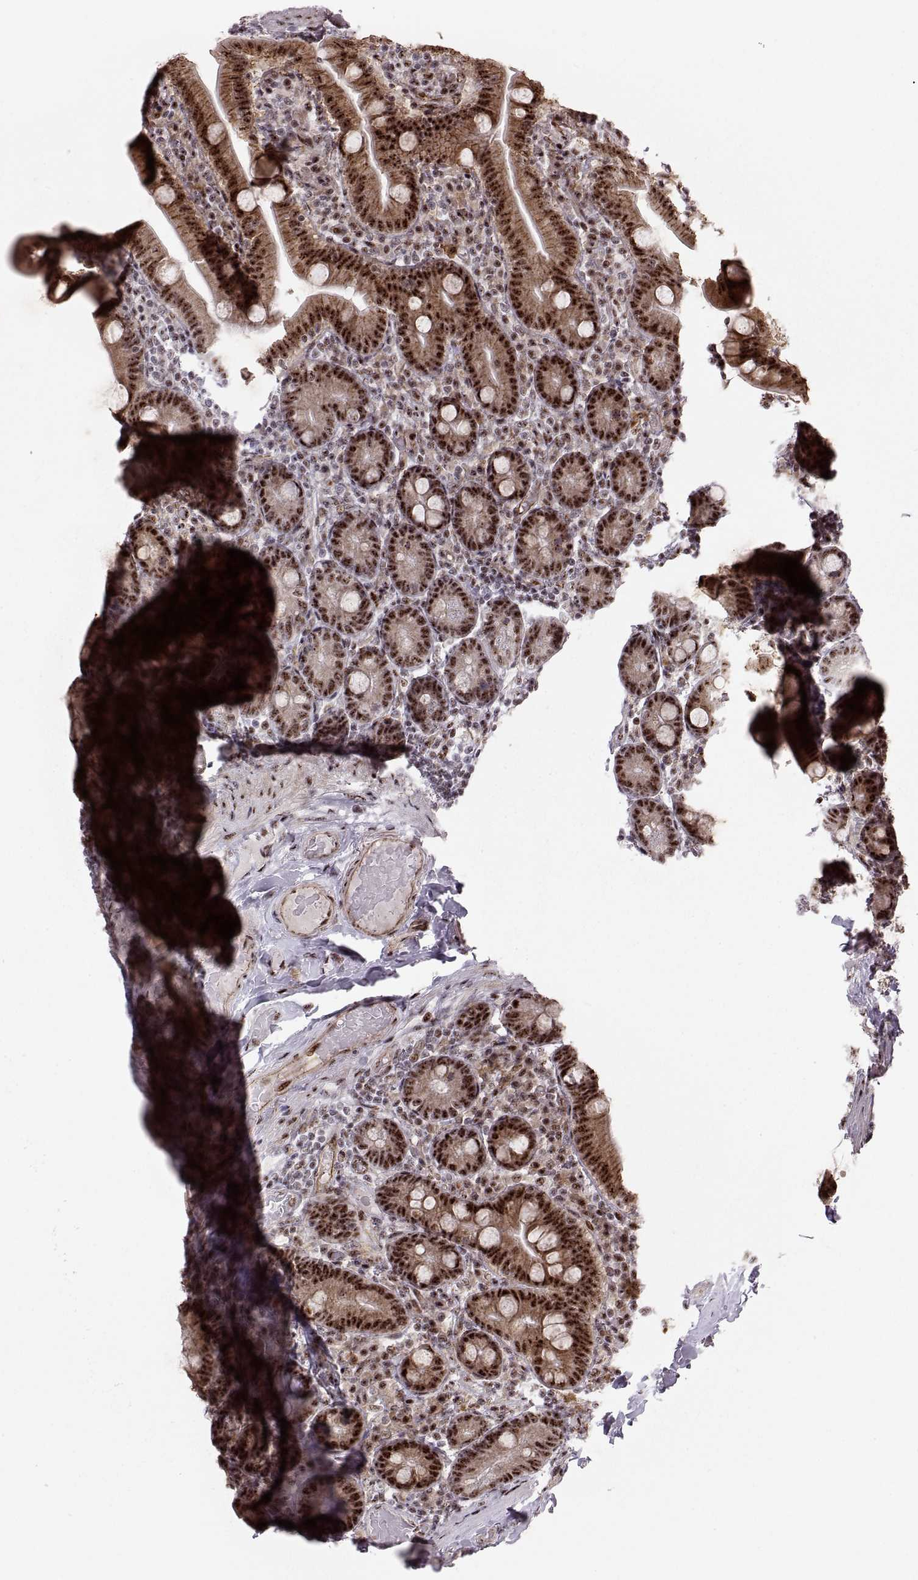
{"staining": {"intensity": "strong", "quantity": ">75%", "location": "nuclear"}, "tissue": "small intestine", "cell_type": "Glandular cells", "image_type": "normal", "snomed": [{"axis": "morphology", "description": "Normal tissue, NOS"}, {"axis": "topography", "description": "Small intestine"}], "caption": "Immunohistochemical staining of unremarkable small intestine shows high levels of strong nuclear staining in about >75% of glandular cells.", "gene": "ZCCHC17", "patient": {"sex": "male", "age": 66}}